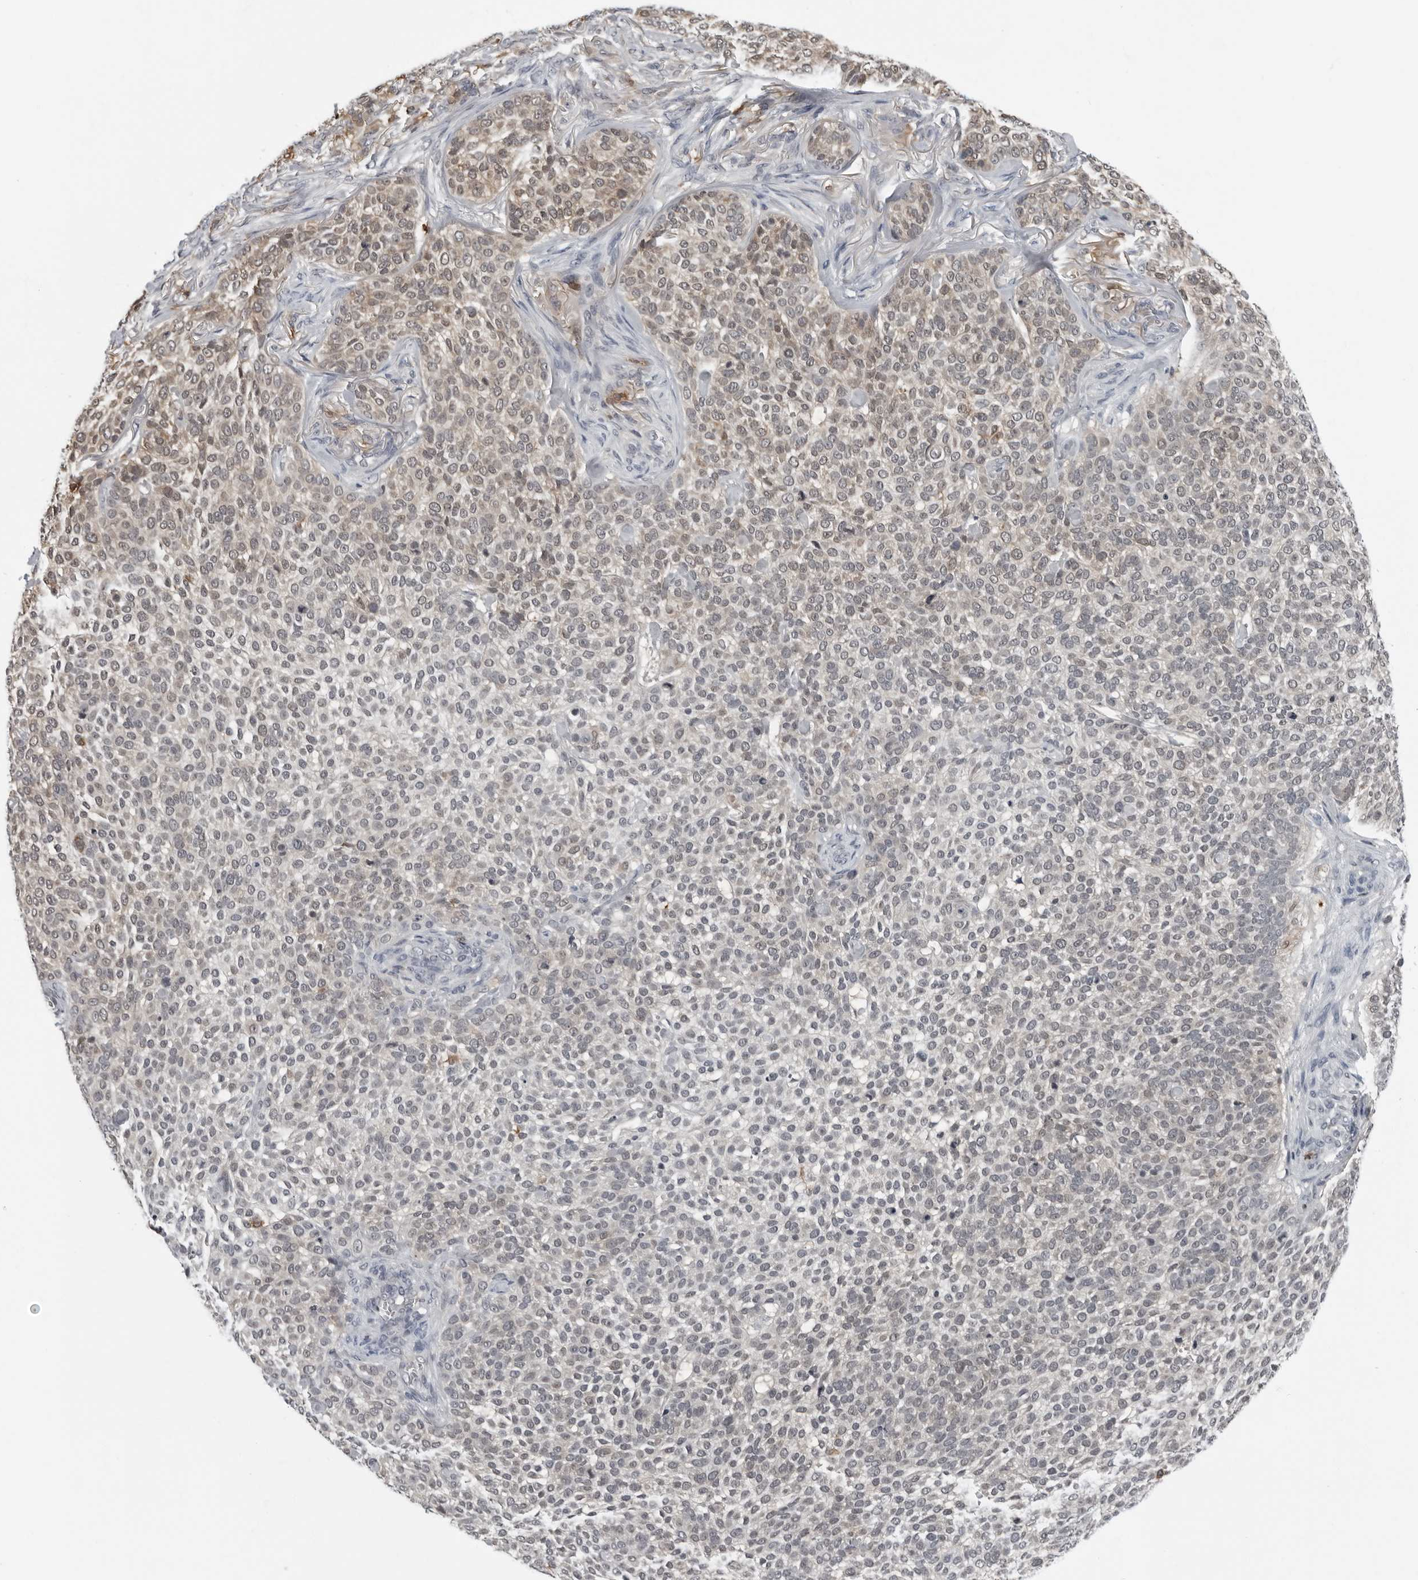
{"staining": {"intensity": "weak", "quantity": "<25%", "location": "cytoplasmic/membranous"}, "tissue": "skin cancer", "cell_type": "Tumor cells", "image_type": "cancer", "snomed": [{"axis": "morphology", "description": "Basal cell carcinoma"}, {"axis": "topography", "description": "Skin"}], "caption": "Tumor cells are negative for protein expression in human skin cancer (basal cell carcinoma).", "gene": "HSPH1", "patient": {"sex": "female", "age": 64}}